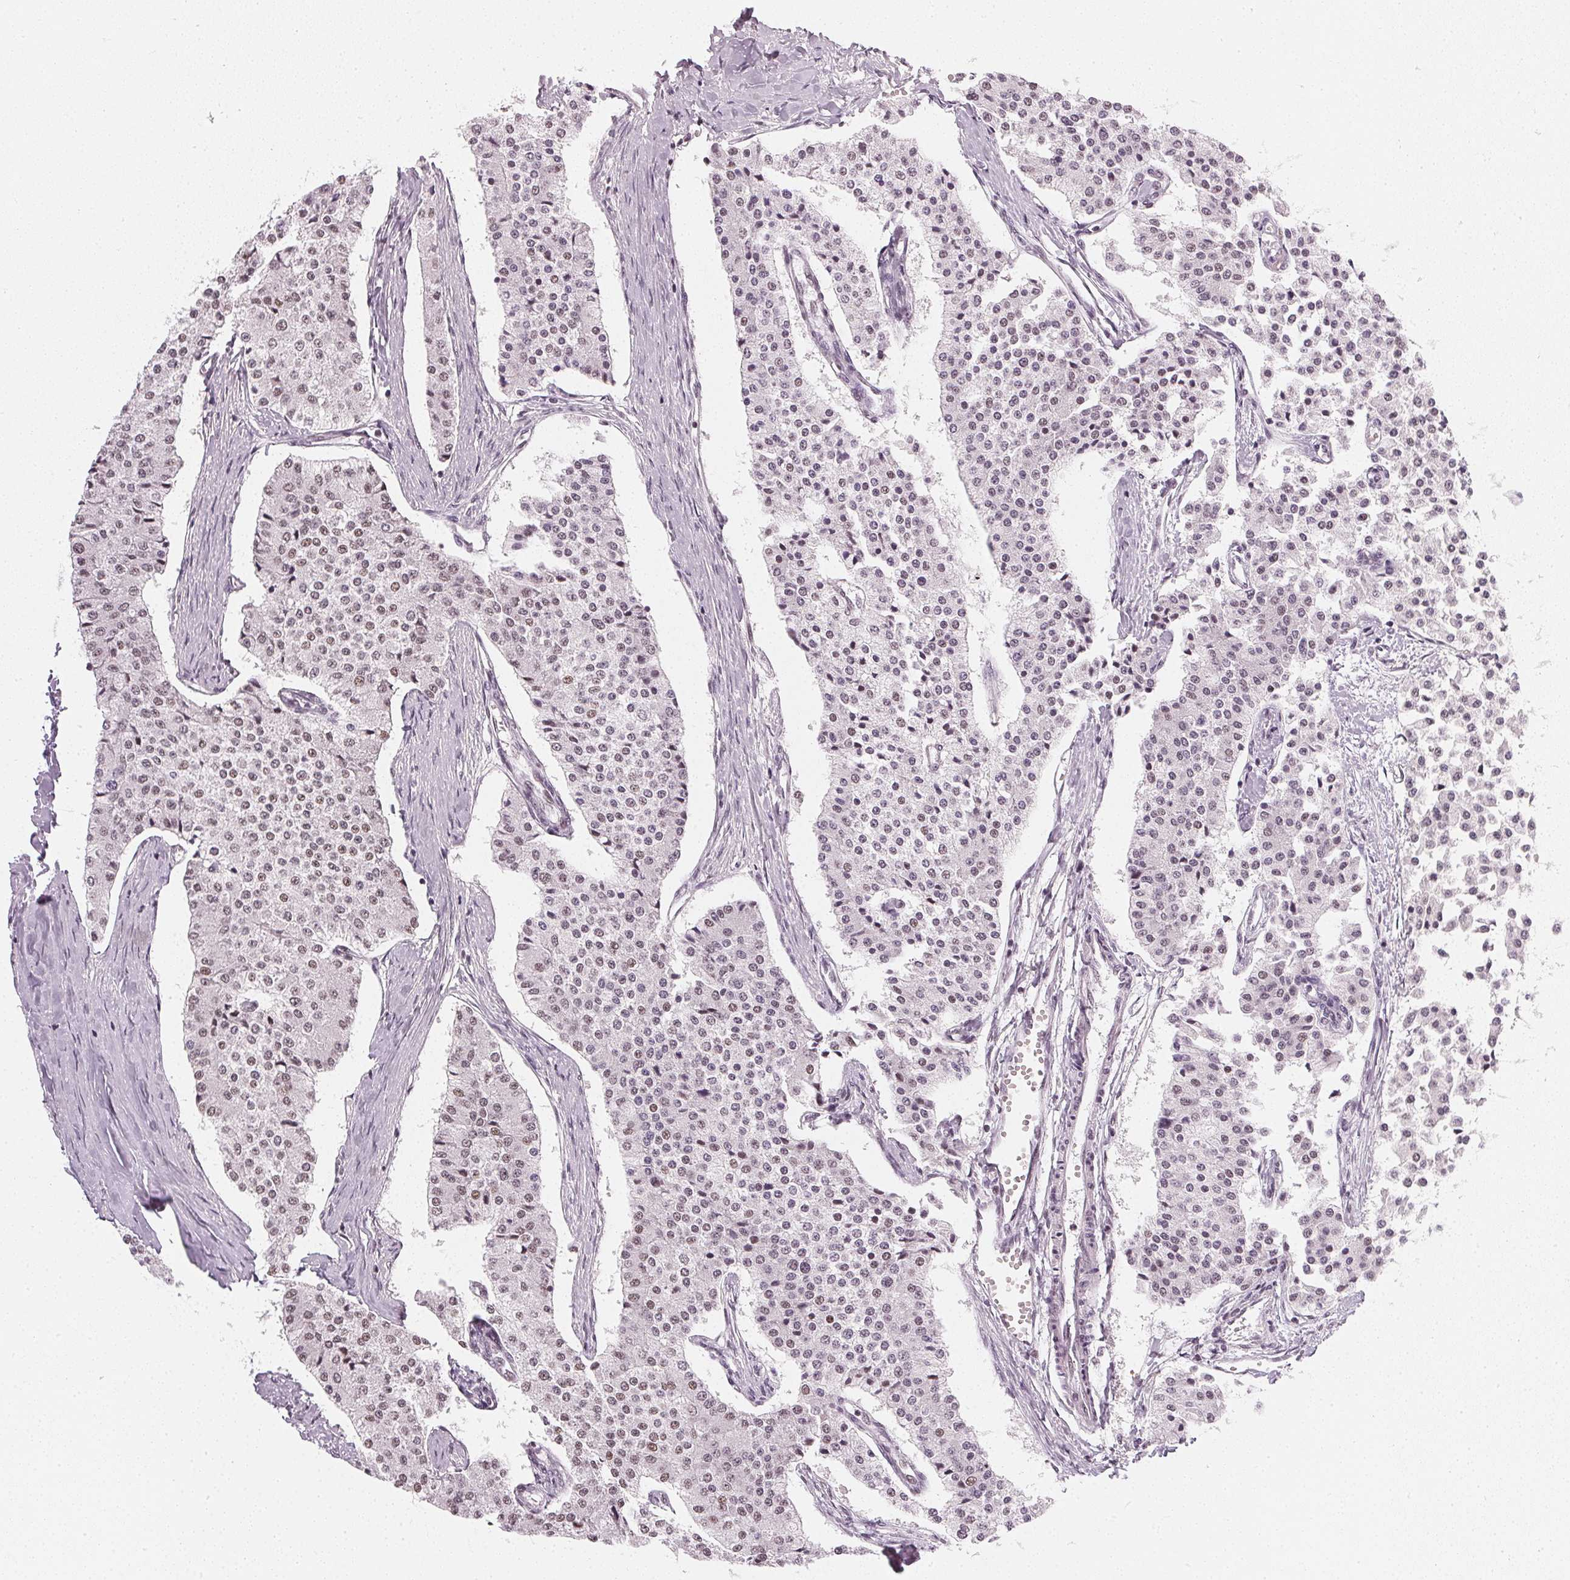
{"staining": {"intensity": "weak", "quantity": ">75%", "location": "nuclear"}, "tissue": "carcinoid", "cell_type": "Tumor cells", "image_type": "cancer", "snomed": [{"axis": "morphology", "description": "Carcinoid, malignant, NOS"}, {"axis": "topography", "description": "Colon"}], "caption": "Tumor cells reveal weak nuclear staining in approximately >75% of cells in carcinoid.", "gene": "DNAJC6", "patient": {"sex": "female", "age": 52}}